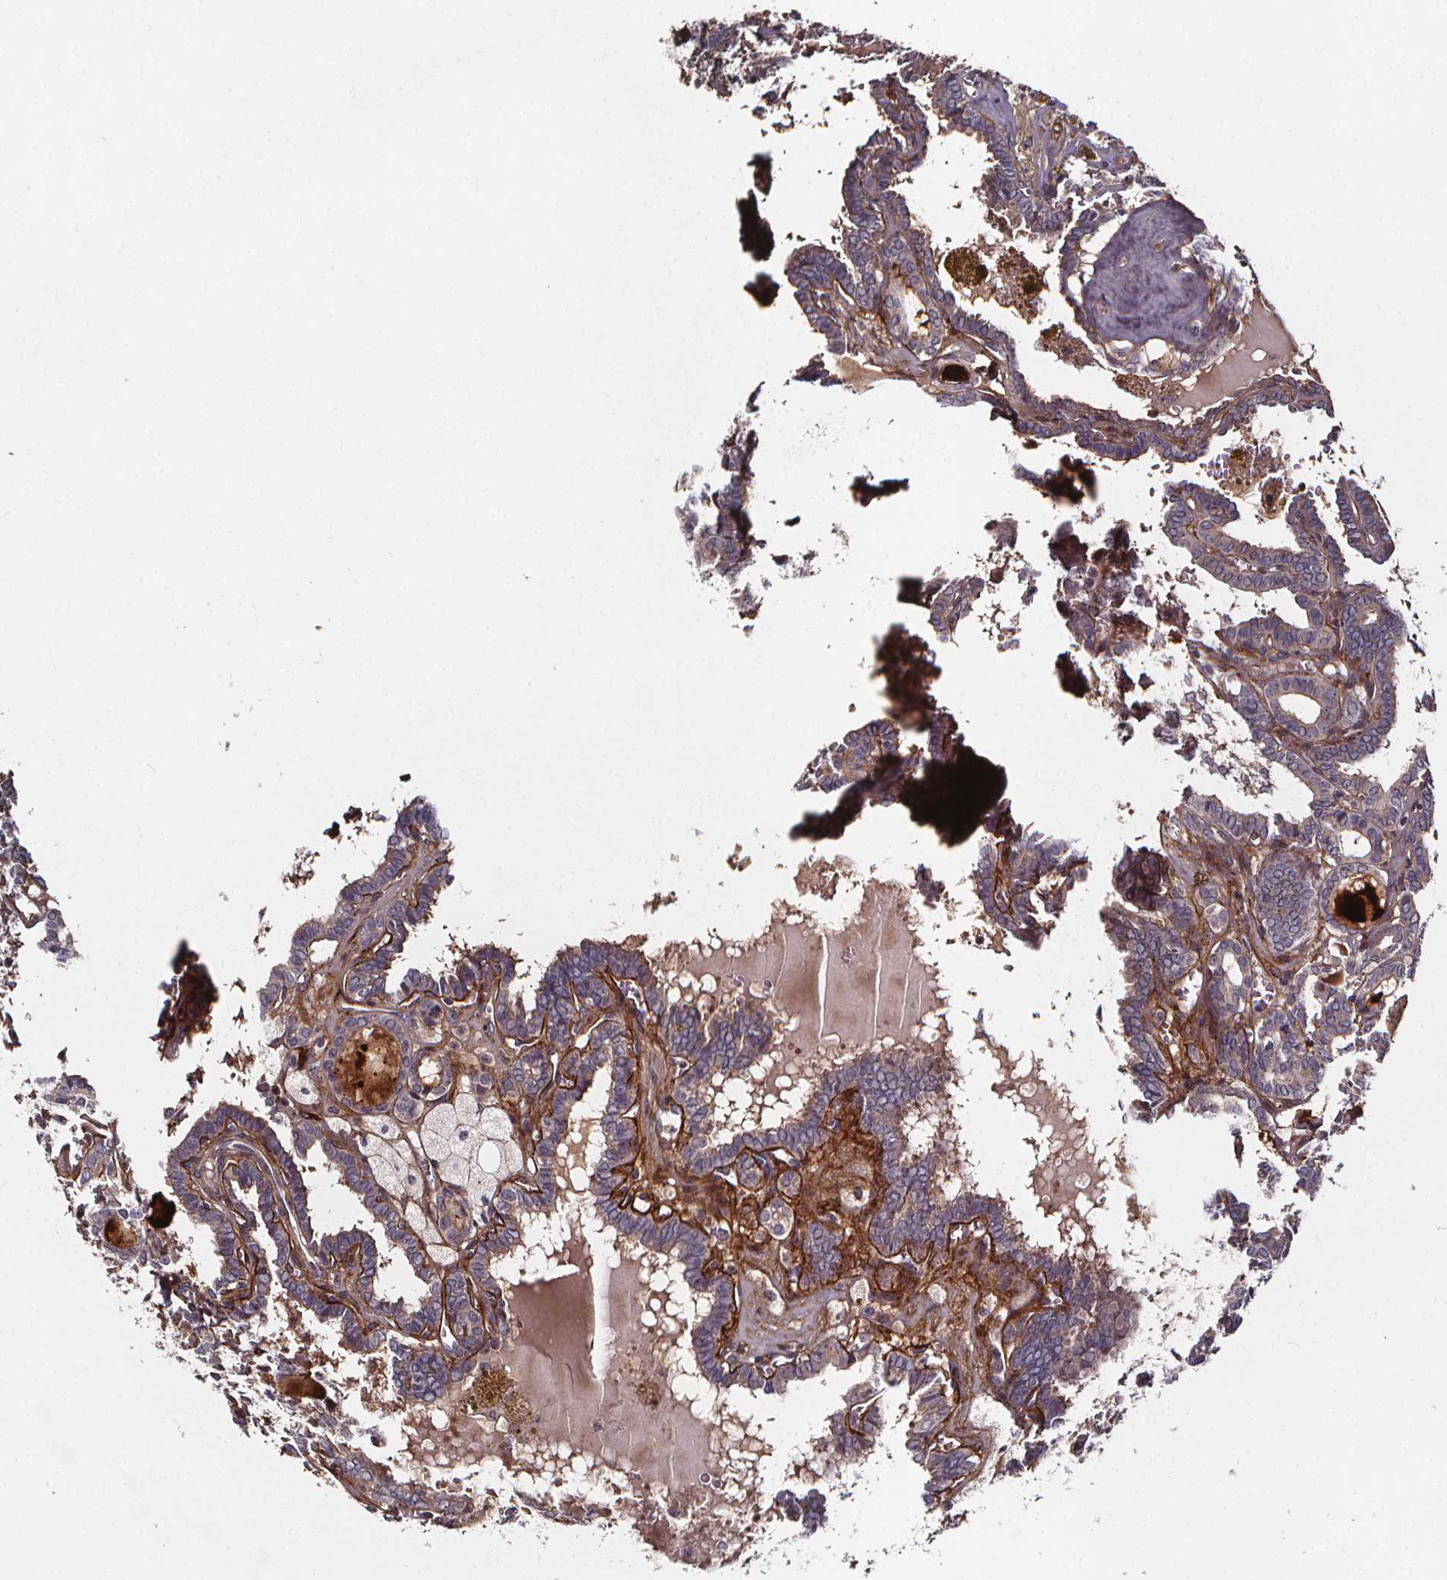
{"staining": {"intensity": "negative", "quantity": "none", "location": "none"}, "tissue": "thyroid cancer", "cell_type": "Tumor cells", "image_type": "cancer", "snomed": [{"axis": "morphology", "description": "Papillary adenocarcinoma, NOS"}, {"axis": "topography", "description": "Thyroid gland"}], "caption": "The immunohistochemistry (IHC) histopathology image has no significant positivity in tumor cells of thyroid papillary adenocarcinoma tissue.", "gene": "AEBP1", "patient": {"sex": "female", "age": 39}}